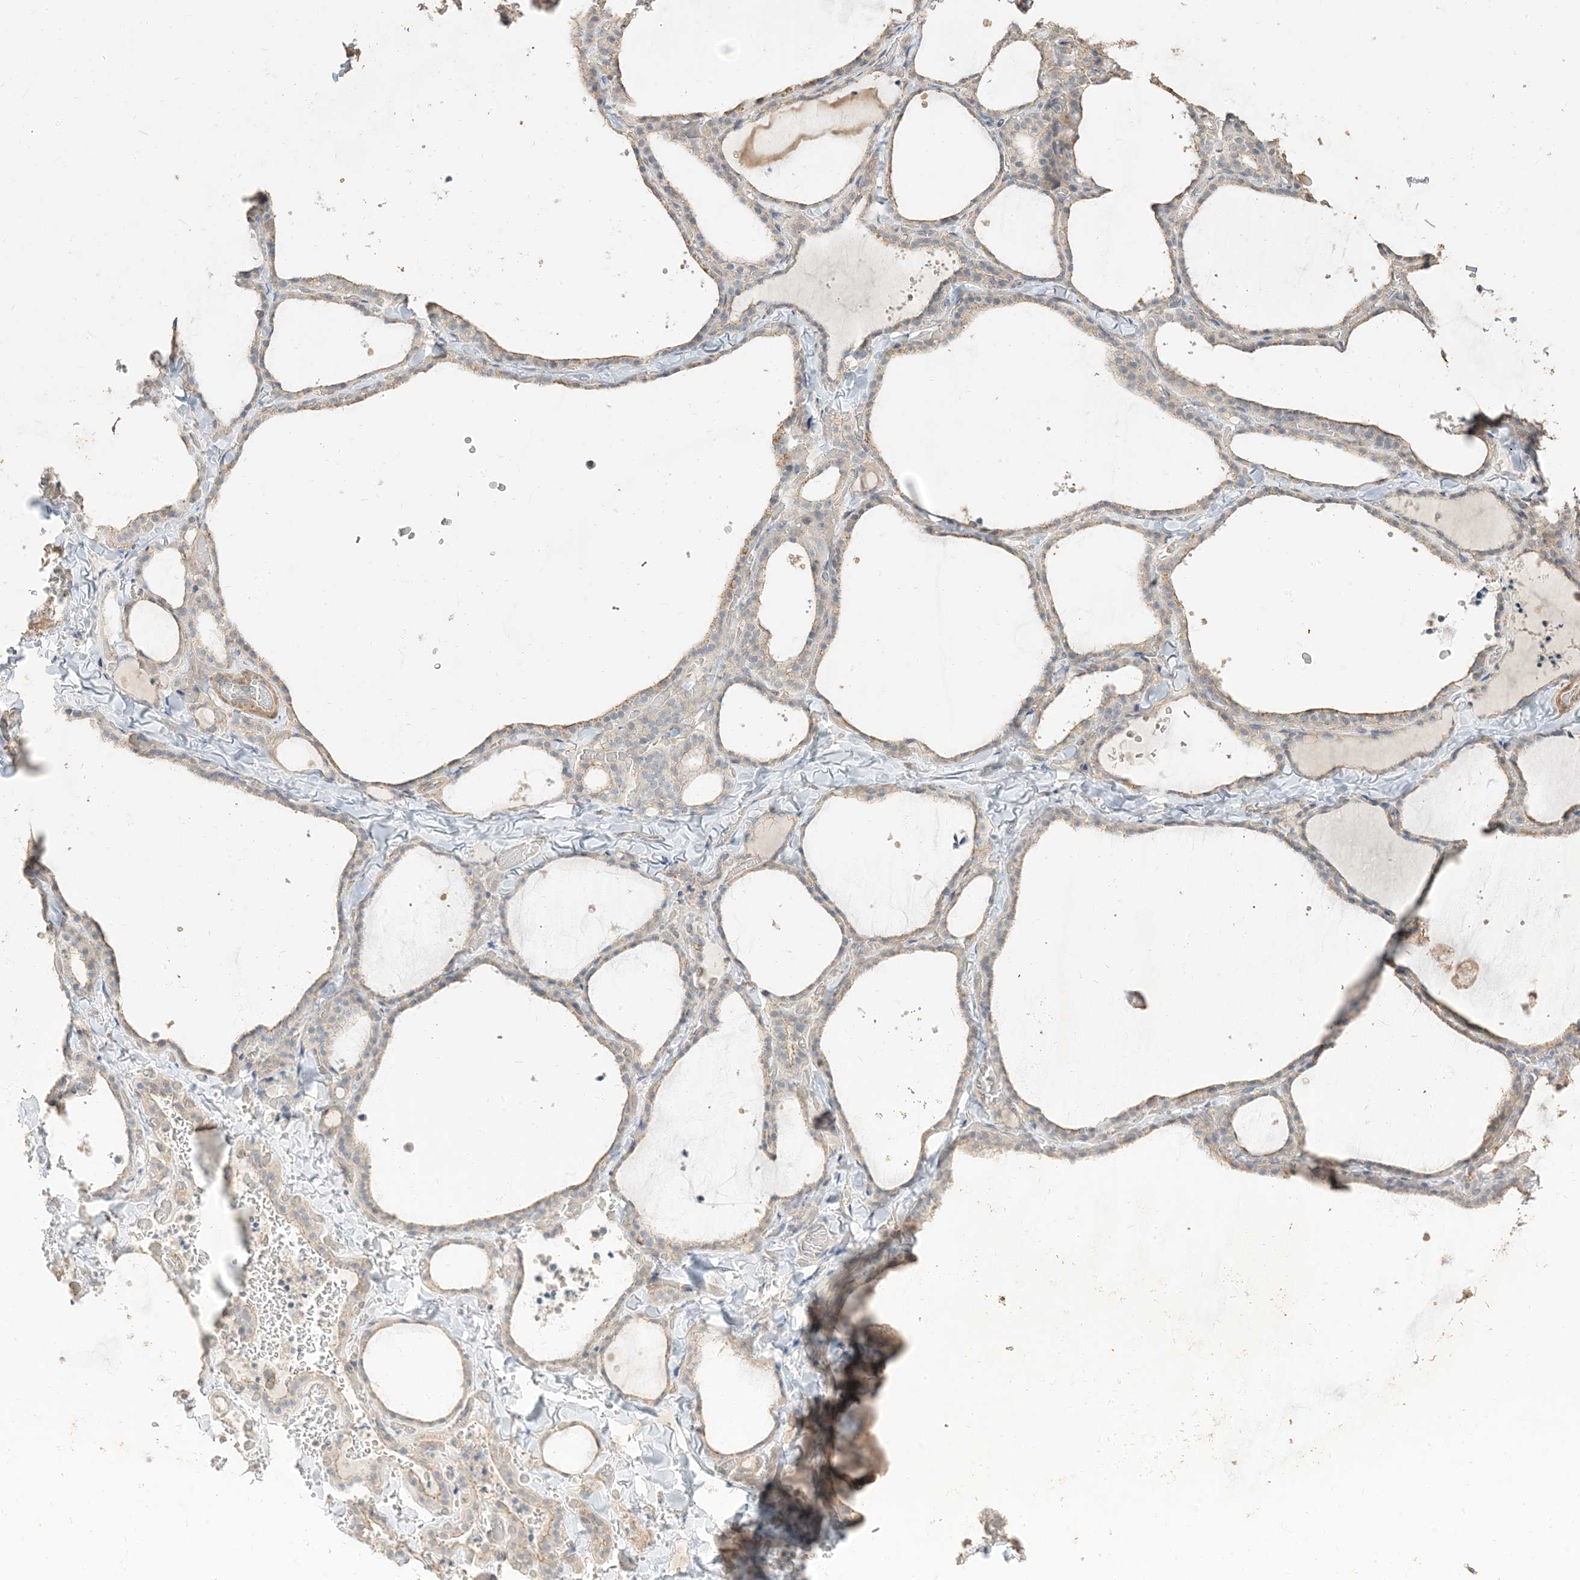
{"staining": {"intensity": "weak", "quantity": "25%-75%", "location": "cytoplasmic/membranous"}, "tissue": "thyroid gland", "cell_type": "Glandular cells", "image_type": "normal", "snomed": [{"axis": "morphology", "description": "Normal tissue, NOS"}, {"axis": "topography", "description": "Thyroid gland"}], "caption": "Thyroid gland stained with a brown dye exhibits weak cytoplasmic/membranous positive staining in about 25%-75% of glandular cells.", "gene": "RNF175", "patient": {"sex": "female", "age": 22}}